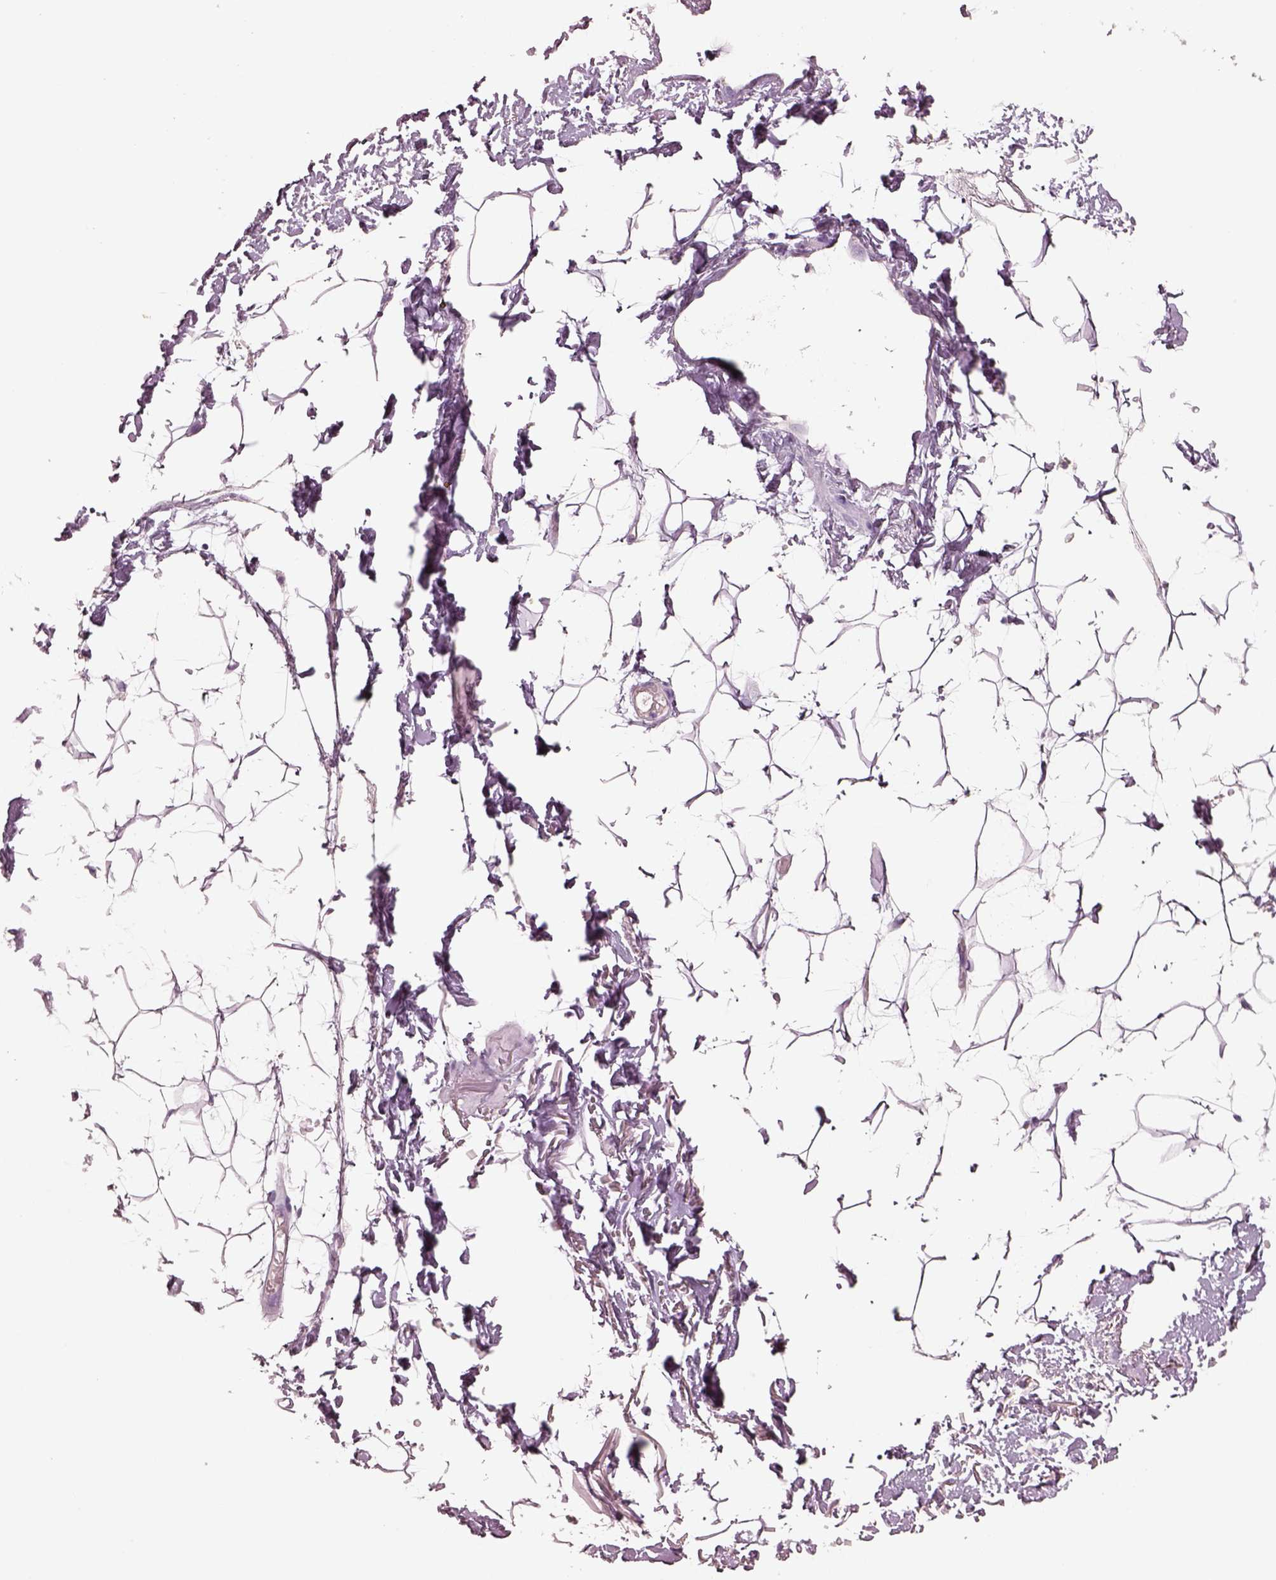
{"staining": {"intensity": "negative", "quantity": "none", "location": "none"}, "tissue": "adipose tissue", "cell_type": "Adipocytes", "image_type": "normal", "snomed": [{"axis": "morphology", "description": "Normal tissue, NOS"}, {"axis": "topography", "description": "Anal"}, {"axis": "topography", "description": "Peripheral nerve tissue"}], "caption": "Immunohistochemical staining of benign human adipose tissue demonstrates no significant staining in adipocytes.", "gene": "IGLL1", "patient": {"sex": "male", "age": 78}}